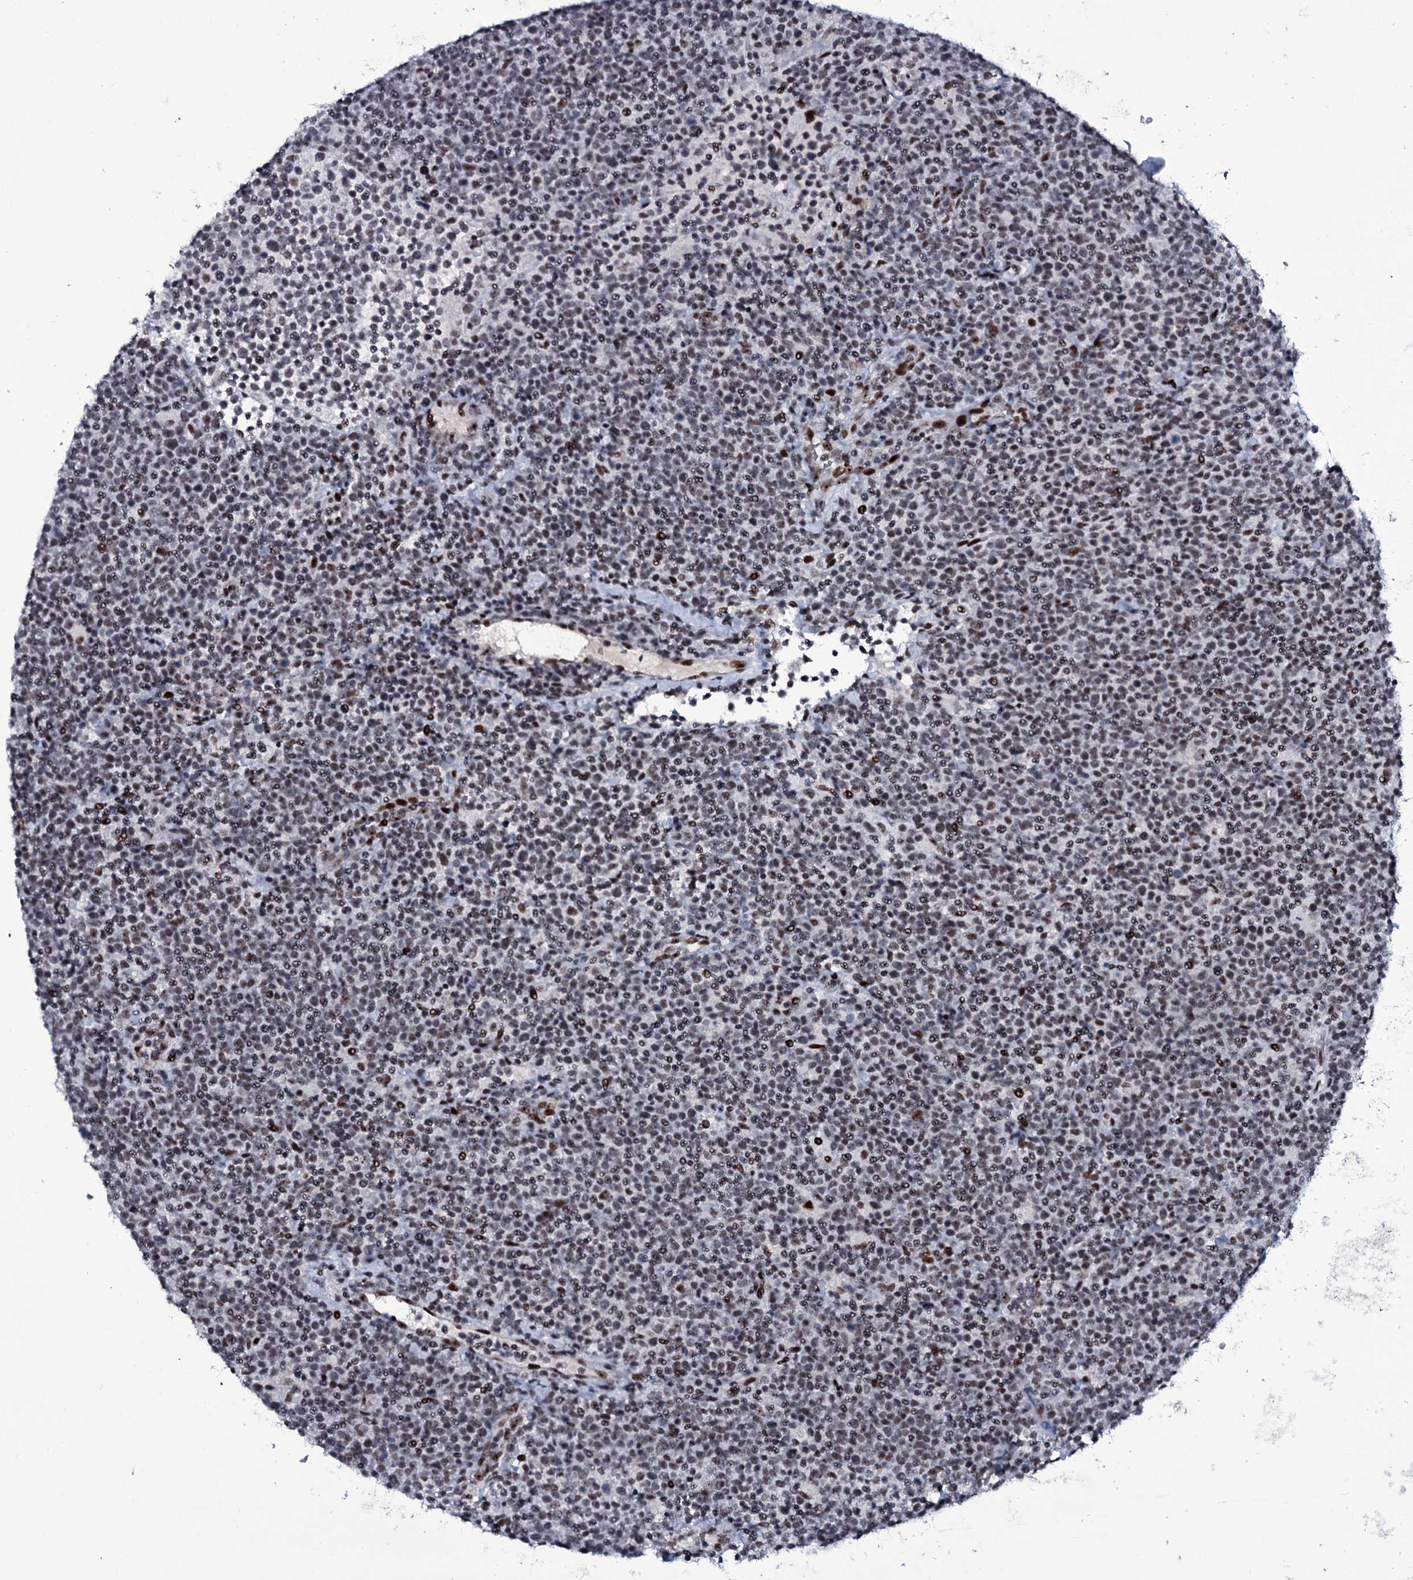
{"staining": {"intensity": "weak", "quantity": ">75%", "location": "nuclear"}, "tissue": "lymphoma", "cell_type": "Tumor cells", "image_type": "cancer", "snomed": [{"axis": "morphology", "description": "Malignant lymphoma, non-Hodgkin's type, High grade"}, {"axis": "topography", "description": "Lymph node"}], "caption": "This histopathology image demonstrates lymphoma stained with immunohistochemistry (IHC) to label a protein in brown. The nuclear of tumor cells show weak positivity for the protein. Nuclei are counter-stained blue.", "gene": "ZMIZ2", "patient": {"sex": "male", "age": 61}}